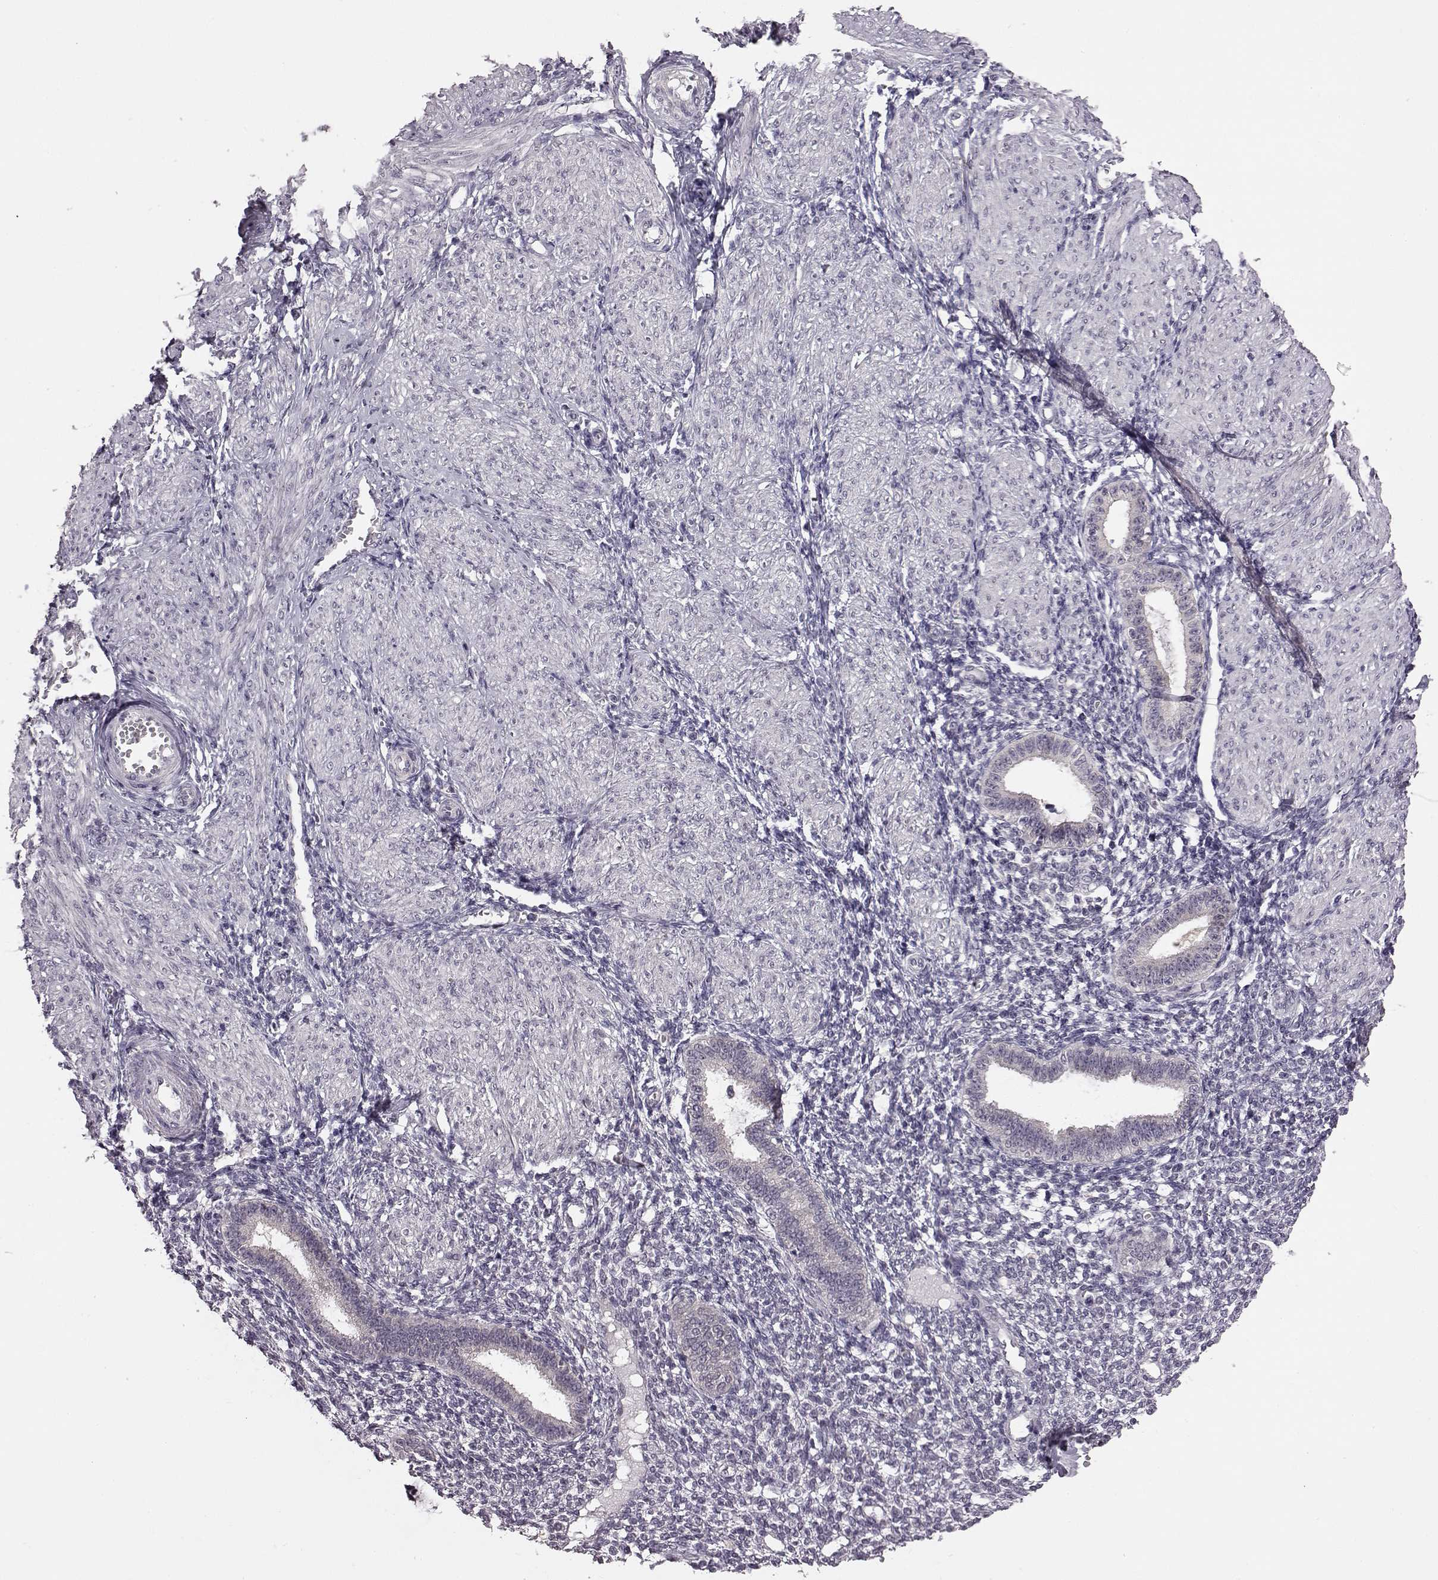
{"staining": {"intensity": "negative", "quantity": "none", "location": "none"}, "tissue": "endometrium", "cell_type": "Cells in endometrial stroma", "image_type": "normal", "snomed": [{"axis": "morphology", "description": "Normal tissue, NOS"}, {"axis": "topography", "description": "Endometrium"}], "caption": "Normal endometrium was stained to show a protein in brown. There is no significant positivity in cells in endometrial stroma. (DAB immunohistochemistry visualized using brightfield microscopy, high magnification).", "gene": "C10orf62", "patient": {"sex": "female", "age": 36}}